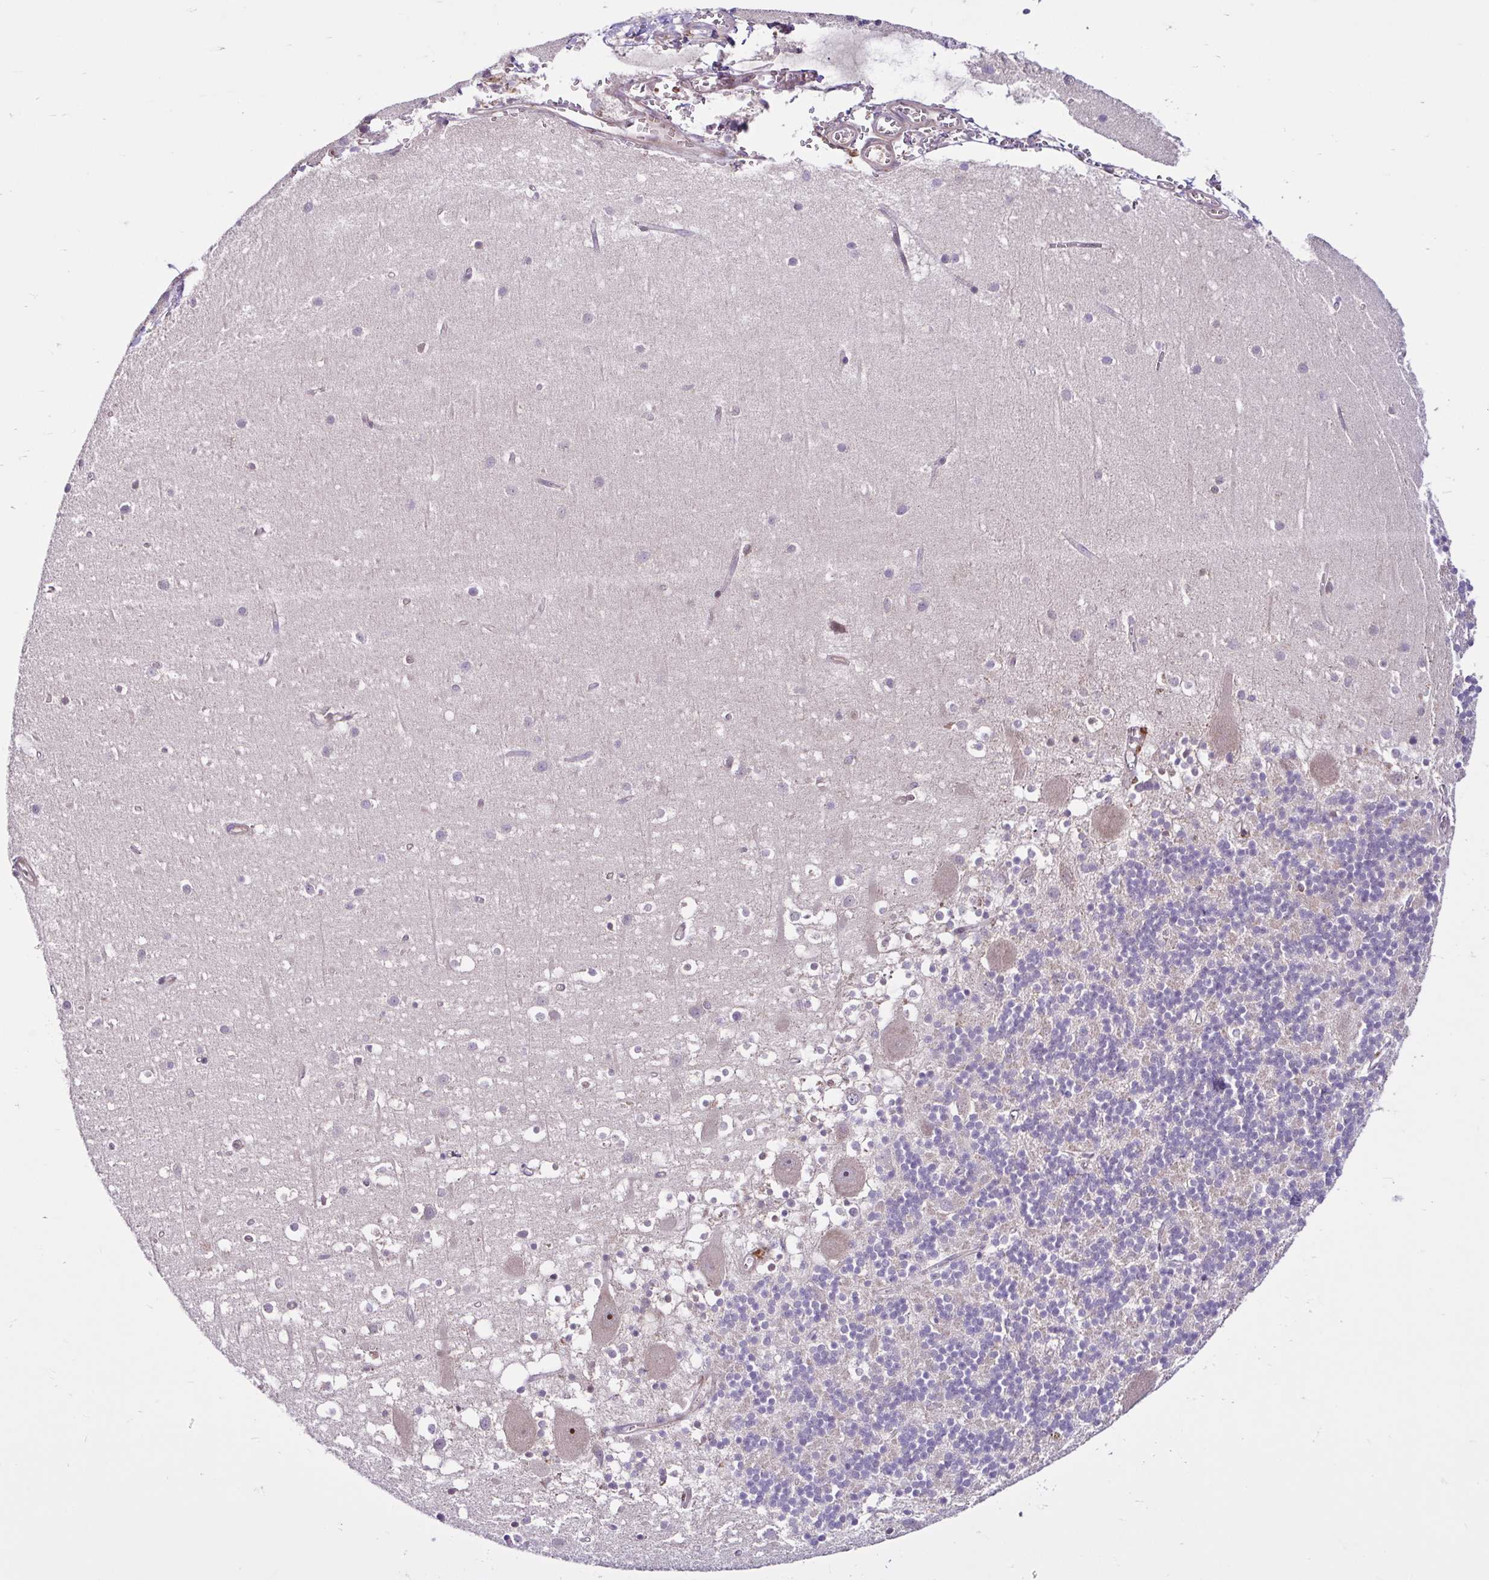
{"staining": {"intensity": "negative", "quantity": "none", "location": "none"}, "tissue": "cerebellum", "cell_type": "Cells in granular layer", "image_type": "normal", "snomed": [{"axis": "morphology", "description": "Normal tissue, NOS"}, {"axis": "topography", "description": "Cerebellum"}], "caption": "The image displays no staining of cells in granular layer in unremarkable cerebellum. (Brightfield microscopy of DAB (3,3'-diaminobenzidine) IHC at high magnification).", "gene": "NTPCR", "patient": {"sex": "male", "age": 54}}